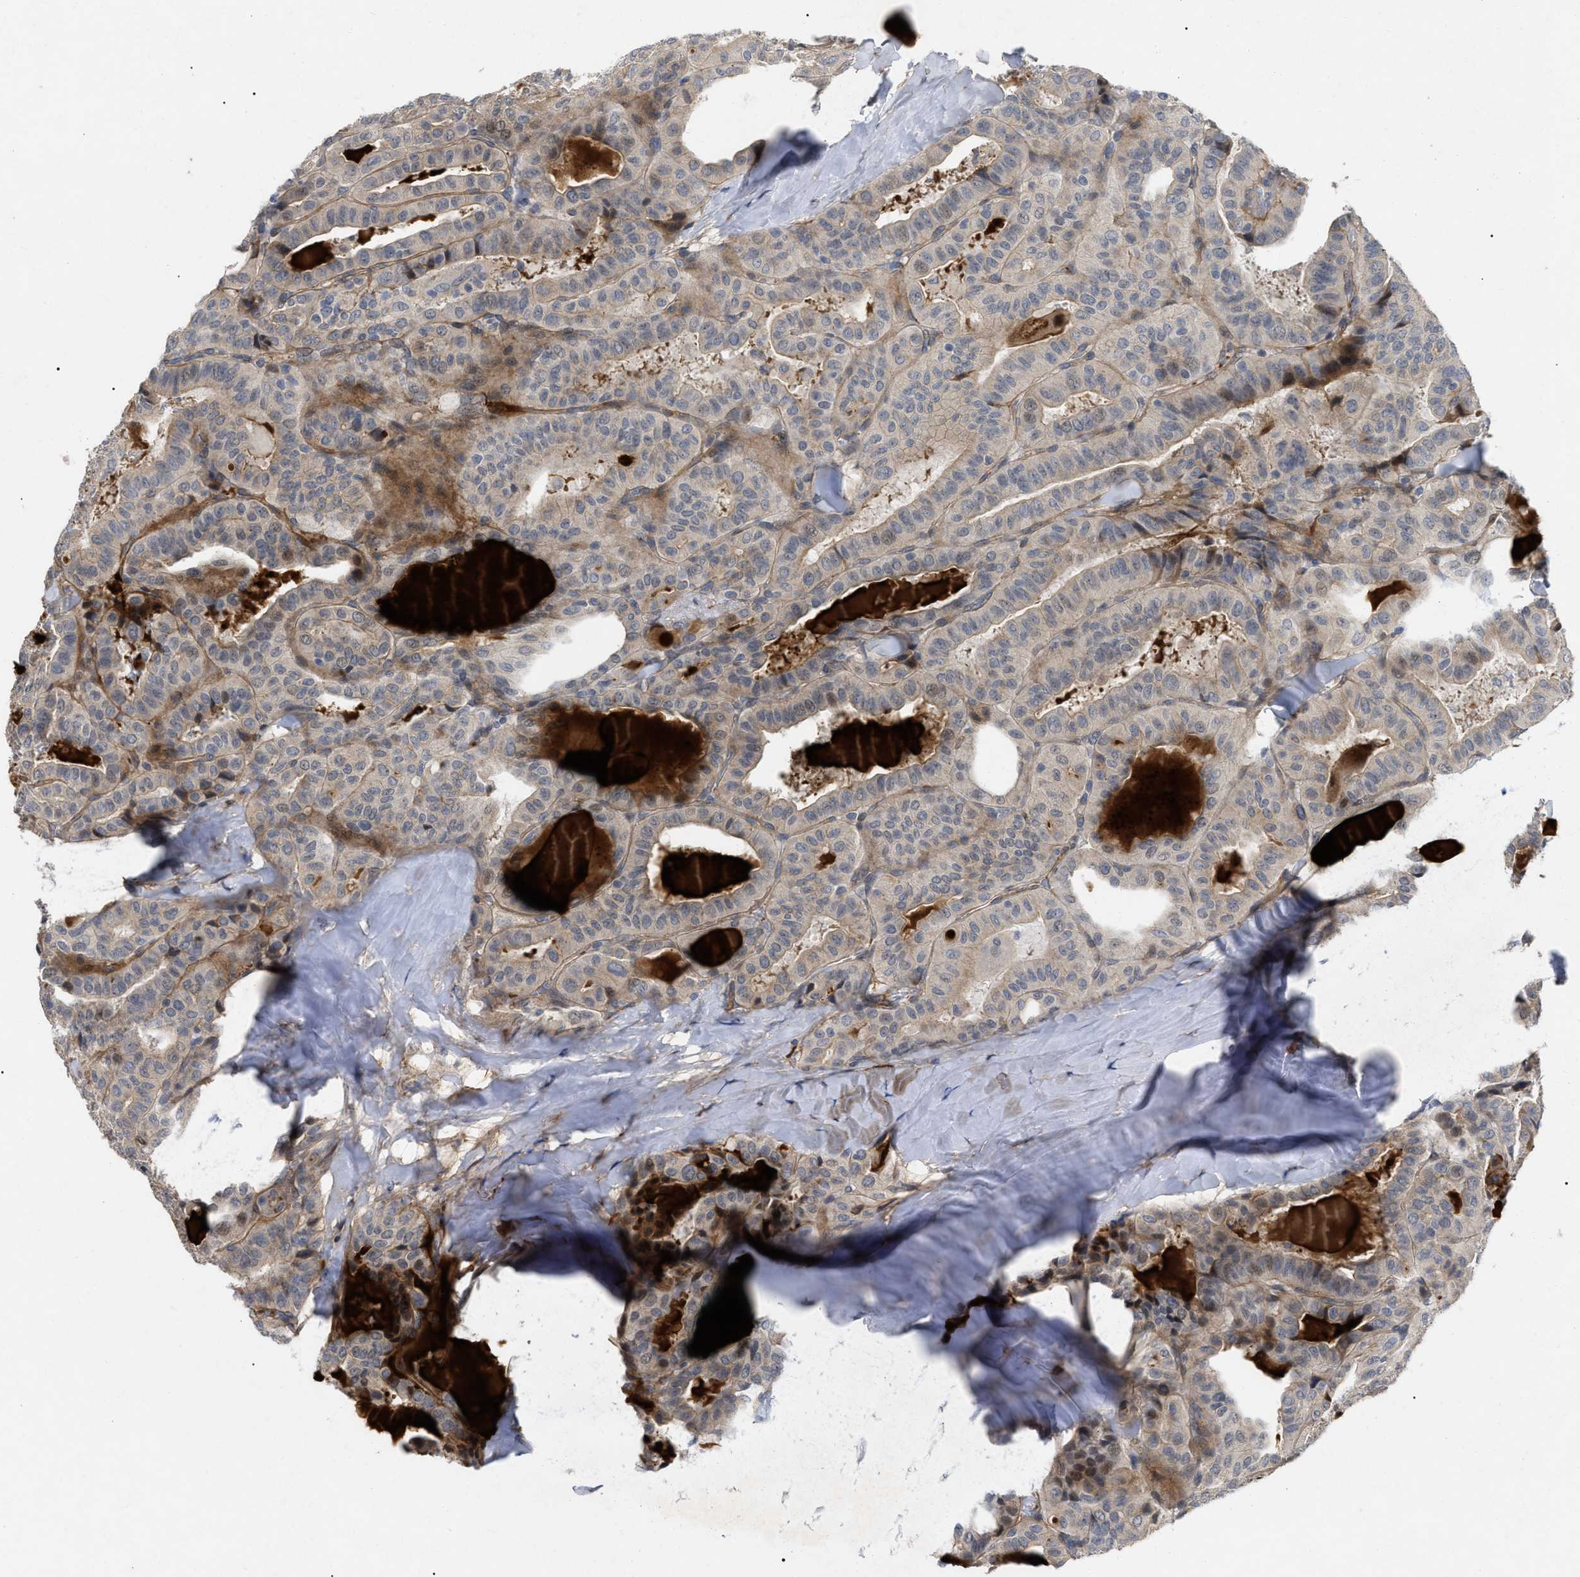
{"staining": {"intensity": "weak", "quantity": "<25%", "location": "cytoplasmic/membranous"}, "tissue": "thyroid cancer", "cell_type": "Tumor cells", "image_type": "cancer", "snomed": [{"axis": "morphology", "description": "Papillary adenocarcinoma, NOS"}, {"axis": "topography", "description": "Thyroid gland"}], "caption": "Thyroid cancer stained for a protein using immunohistochemistry displays no positivity tumor cells.", "gene": "ST6GALNAC6", "patient": {"sex": "male", "age": 77}}